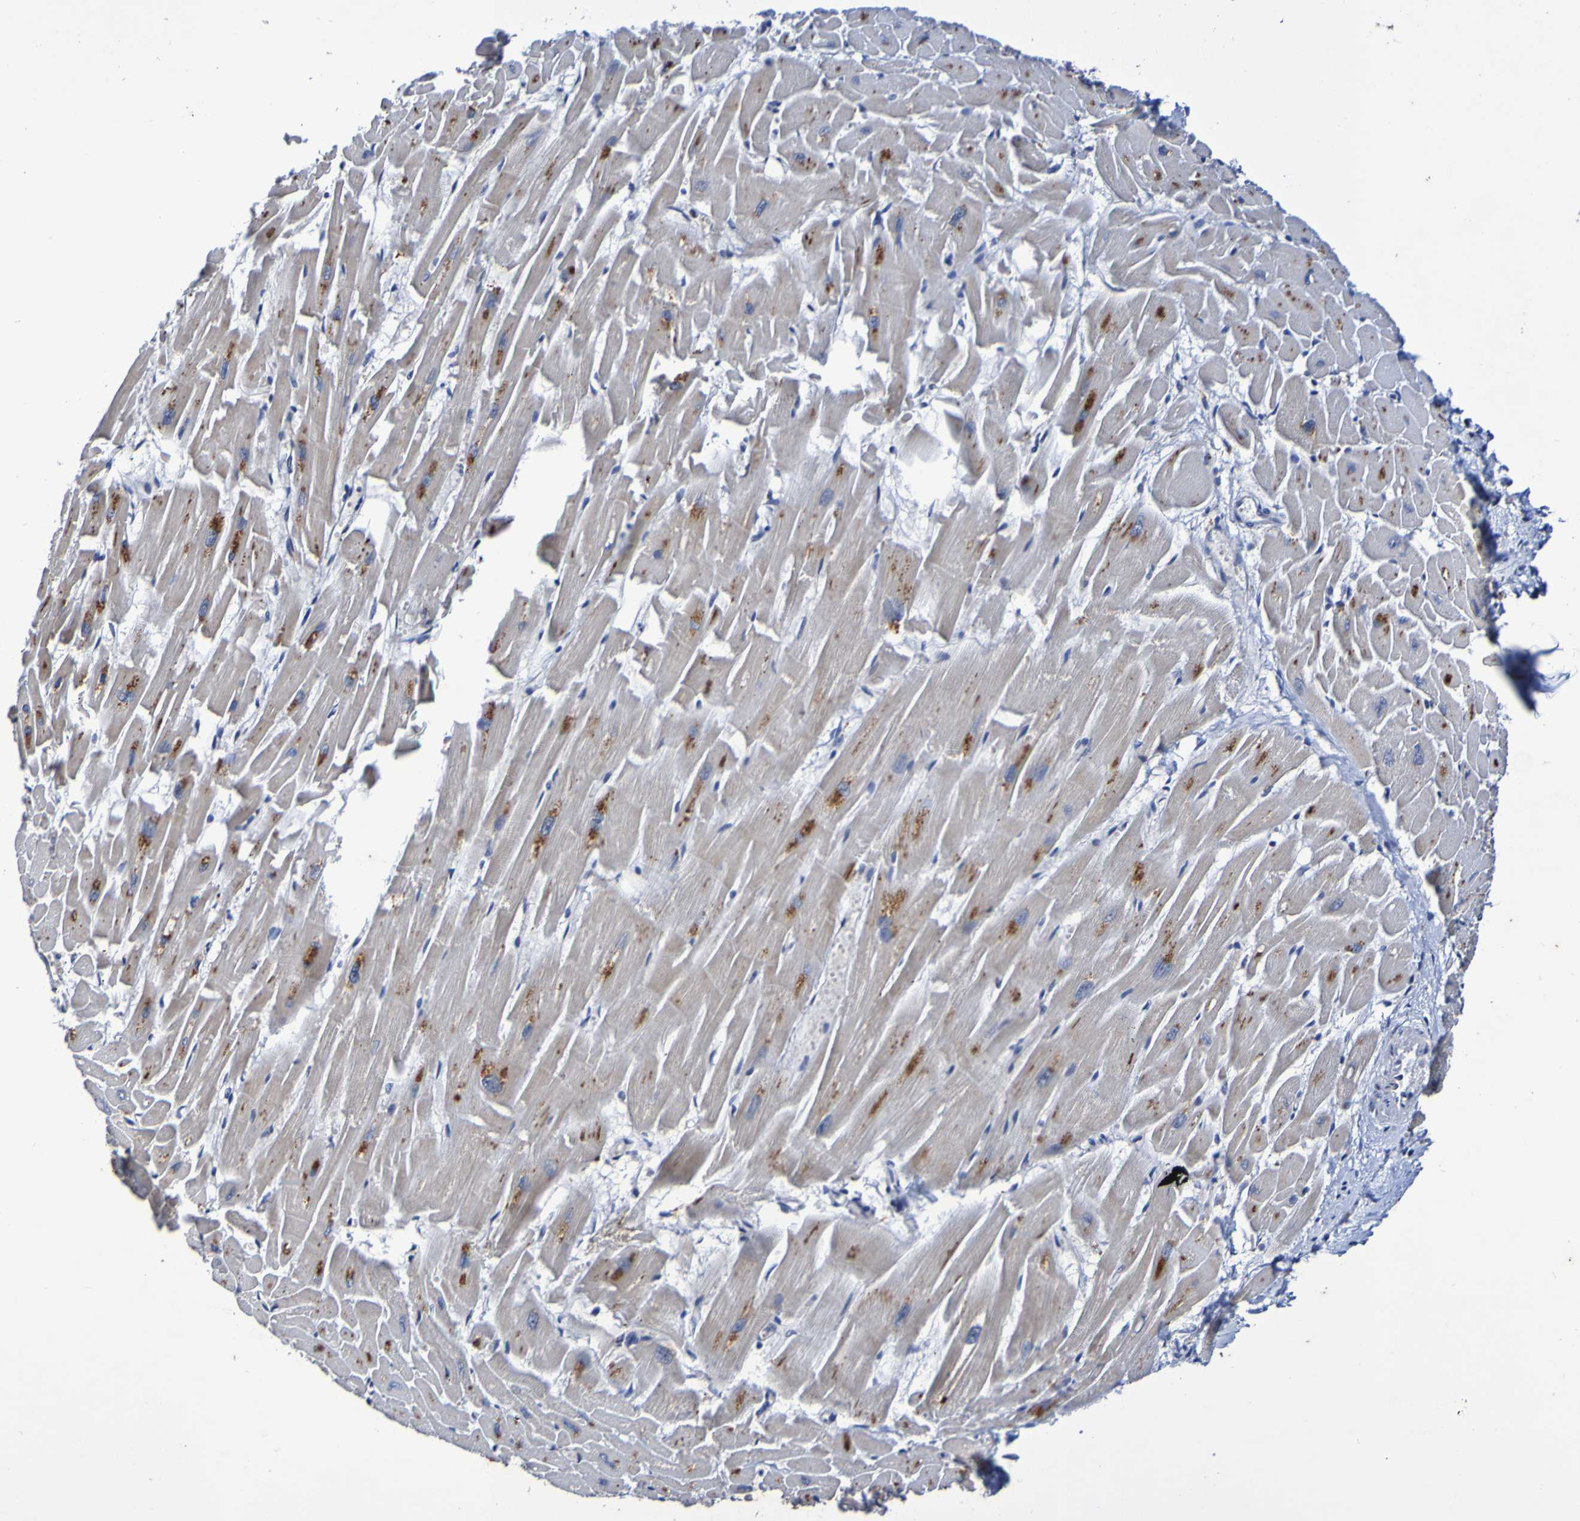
{"staining": {"intensity": "moderate", "quantity": ">75%", "location": "cytoplasmic/membranous"}, "tissue": "heart muscle", "cell_type": "Cardiomyocytes", "image_type": "normal", "snomed": [{"axis": "morphology", "description": "Normal tissue, NOS"}, {"axis": "topography", "description": "Heart"}], "caption": "Immunohistochemical staining of normal human heart muscle displays medium levels of moderate cytoplasmic/membranous positivity in about >75% of cardiomyocytes. (DAB (3,3'-diaminobenzidine) = brown stain, brightfield microscopy at high magnification).", "gene": "PTP4A2", "patient": {"sex": "female", "age": 19}}